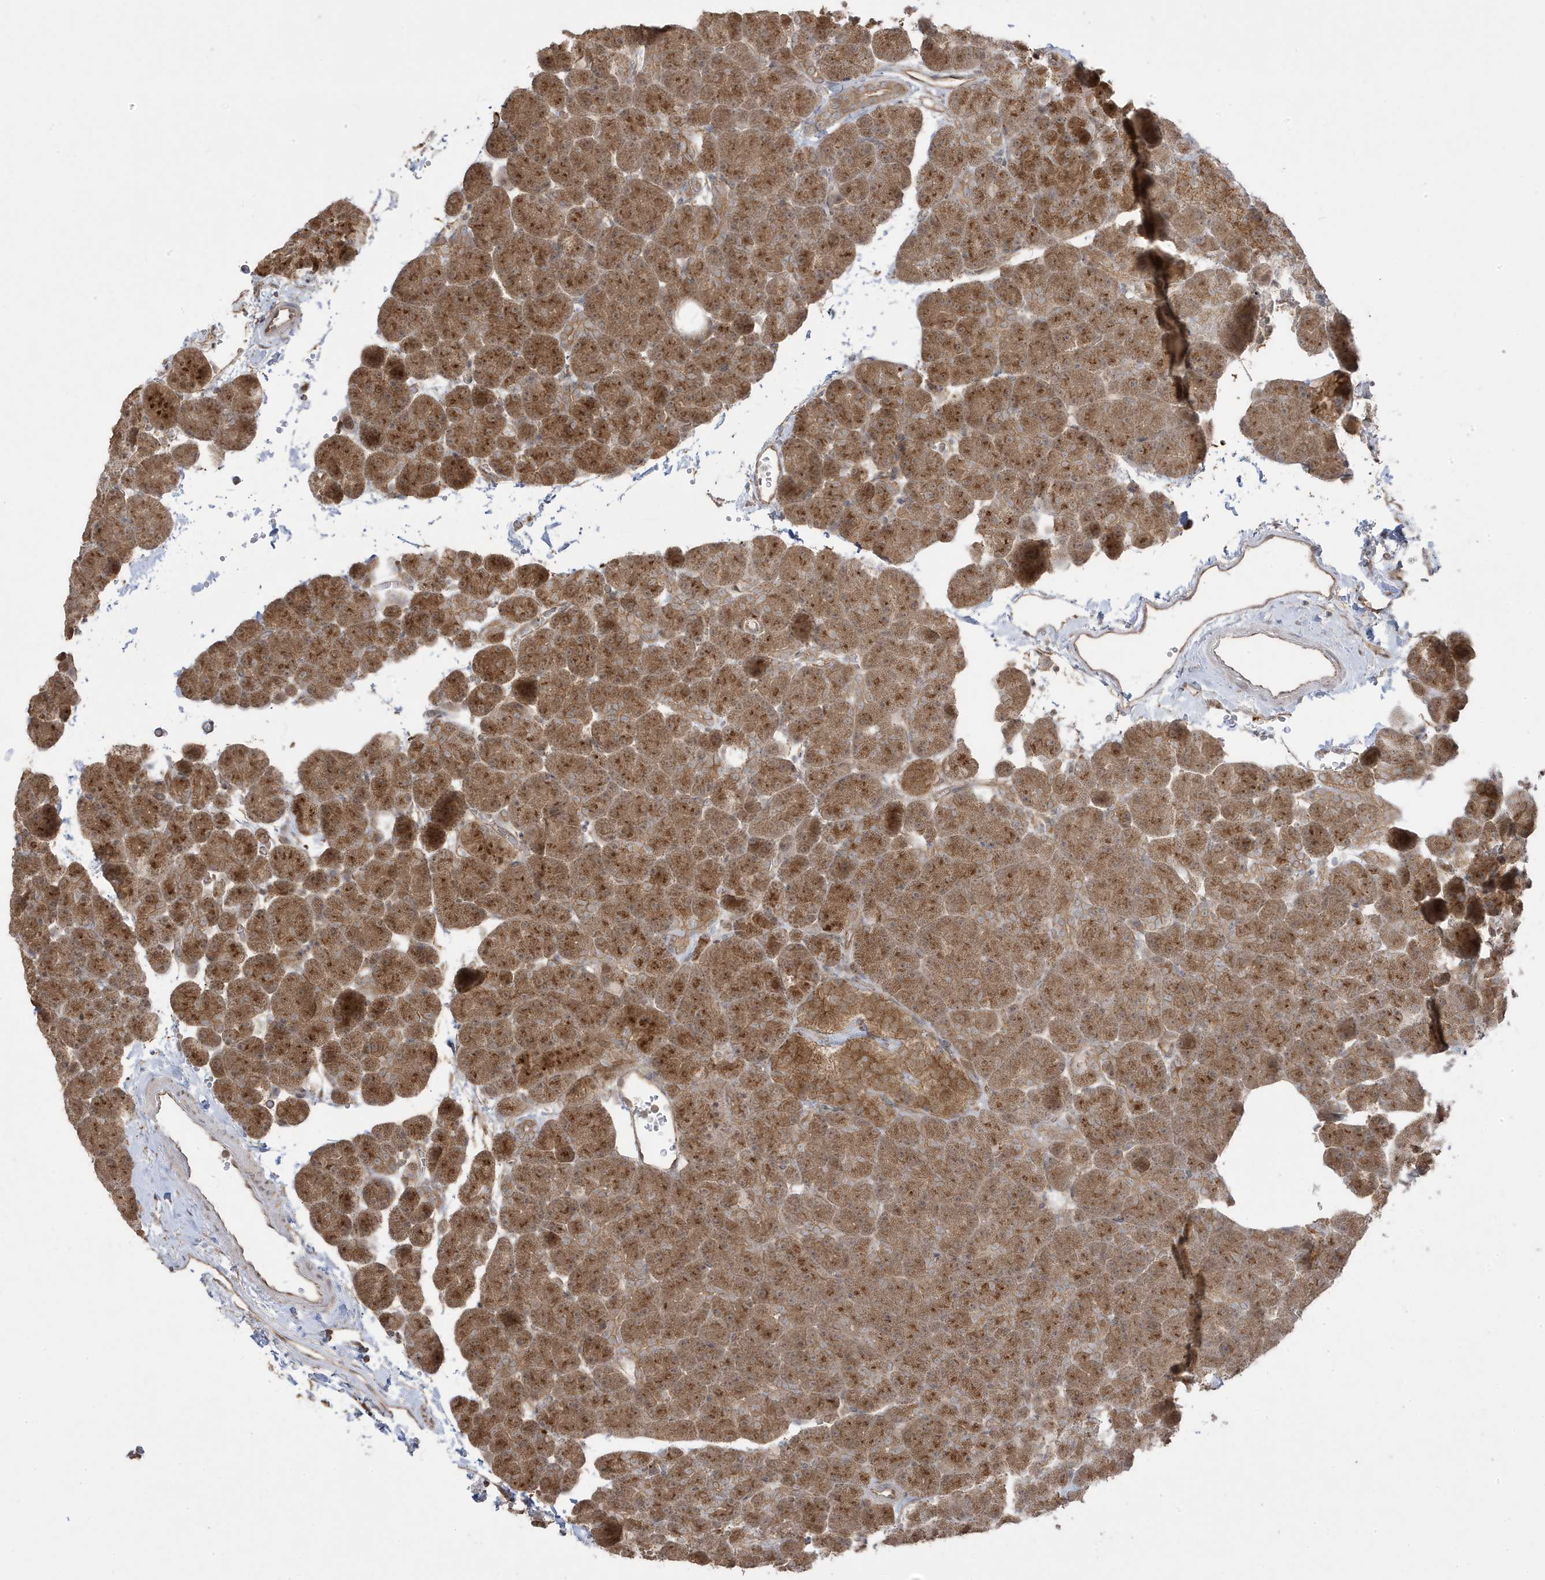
{"staining": {"intensity": "moderate", "quantity": ">75%", "location": "cytoplasmic/membranous"}, "tissue": "pancreas", "cell_type": "Exocrine glandular cells", "image_type": "normal", "snomed": [{"axis": "morphology", "description": "Normal tissue, NOS"}, {"axis": "morphology", "description": "Carcinoid, malignant, NOS"}, {"axis": "topography", "description": "Pancreas"}], "caption": "A brown stain labels moderate cytoplasmic/membranous staining of a protein in exocrine glandular cells of benign pancreas.", "gene": "DNAJC12", "patient": {"sex": "female", "age": 35}}